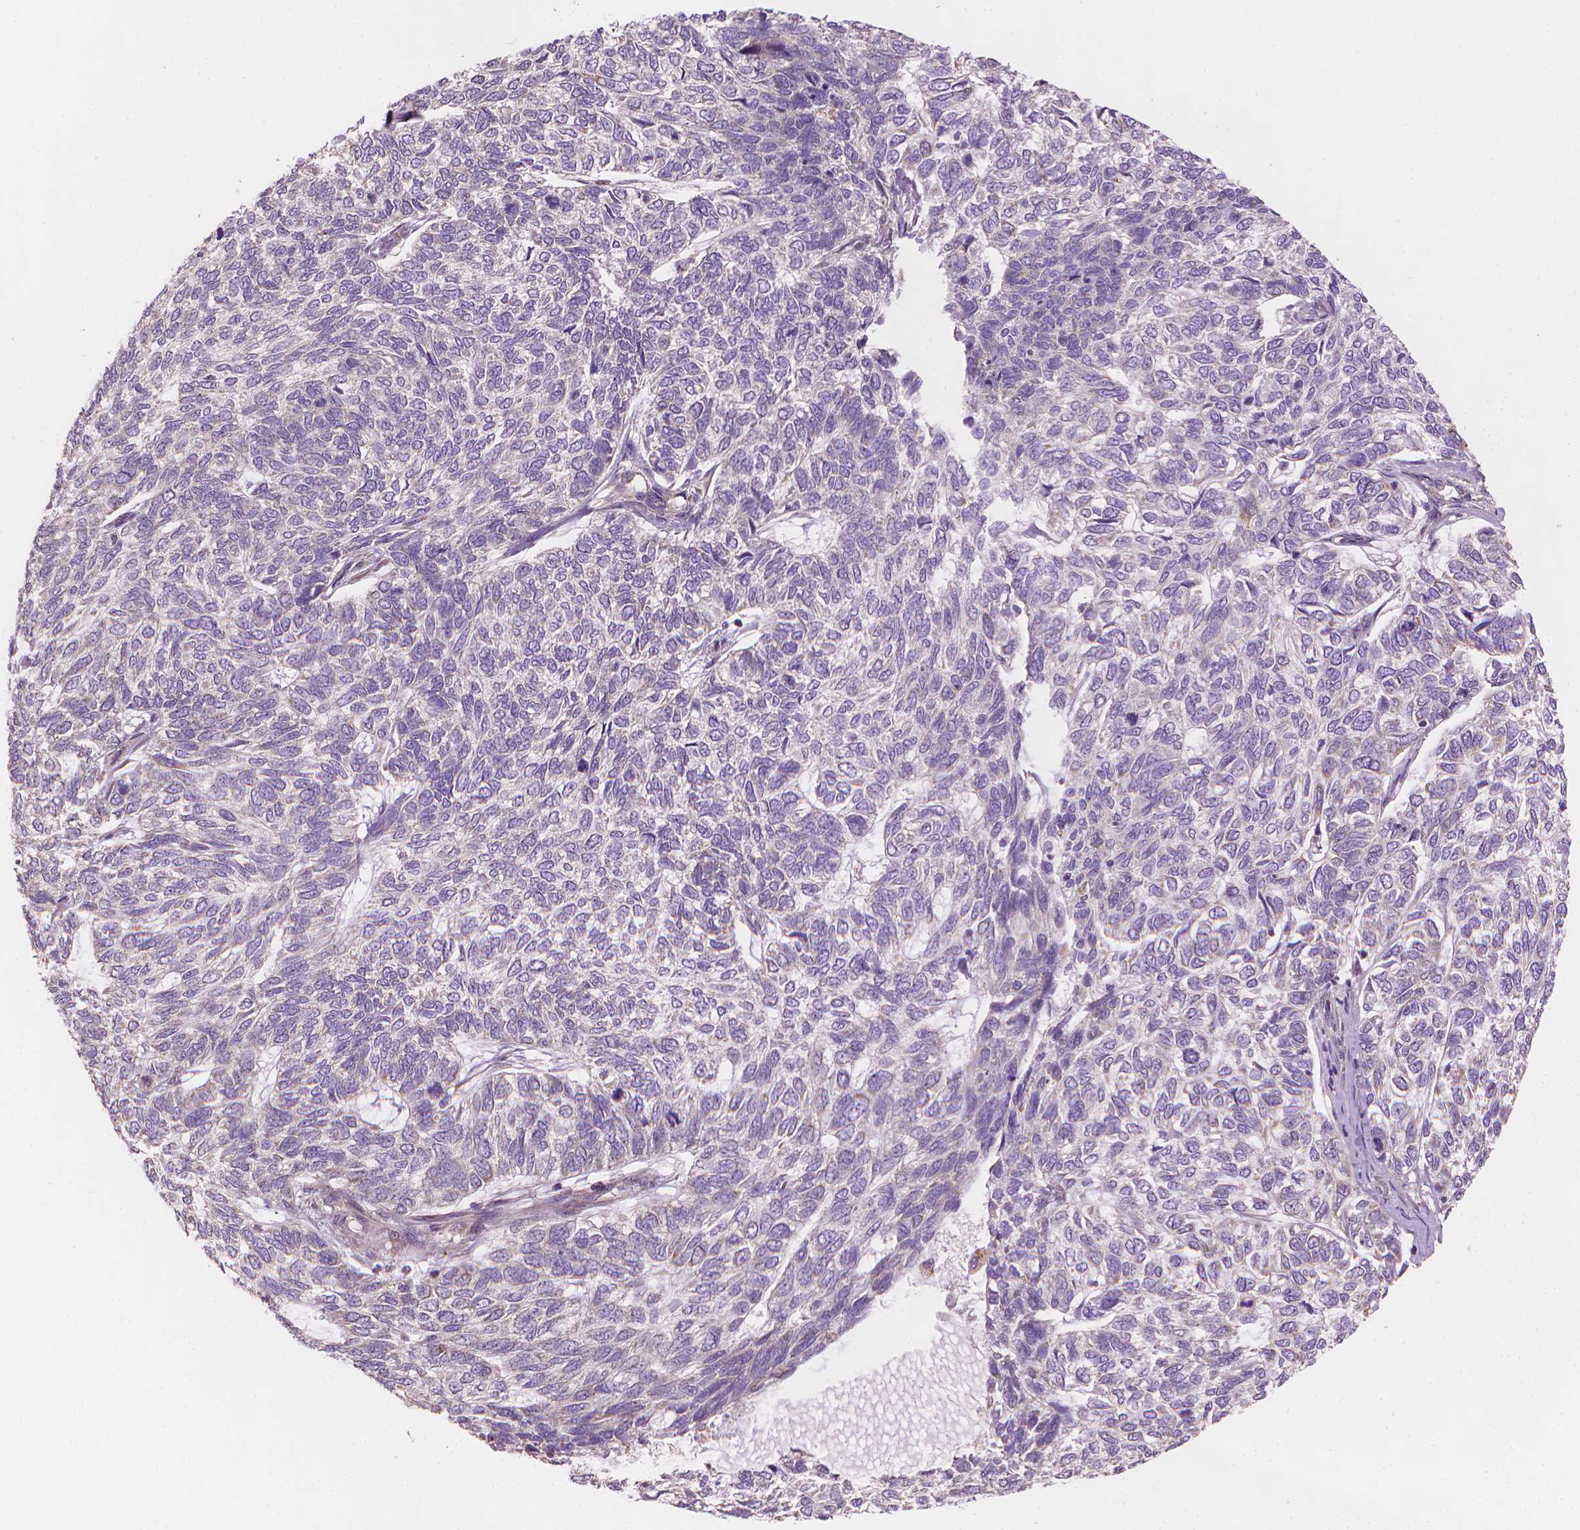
{"staining": {"intensity": "weak", "quantity": "<25%", "location": "cytoplasmic/membranous"}, "tissue": "skin cancer", "cell_type": "Tumor cells", "image_type": "cancer", "snomed": [{"axis": "morphology", "description": "Basal cell carcinoma"}, {"axis": "topography", "description": "Skin"}], "caption": "This is a image of immunohistochemistry (IHC) staining of skin cancer, which shows no expression in tumor cells. (Immunohistochemistry (ihc), brightfield microscopy, high magnification).", "gene": "TTC29", "patient": {"sex": "female", "age": 65}}